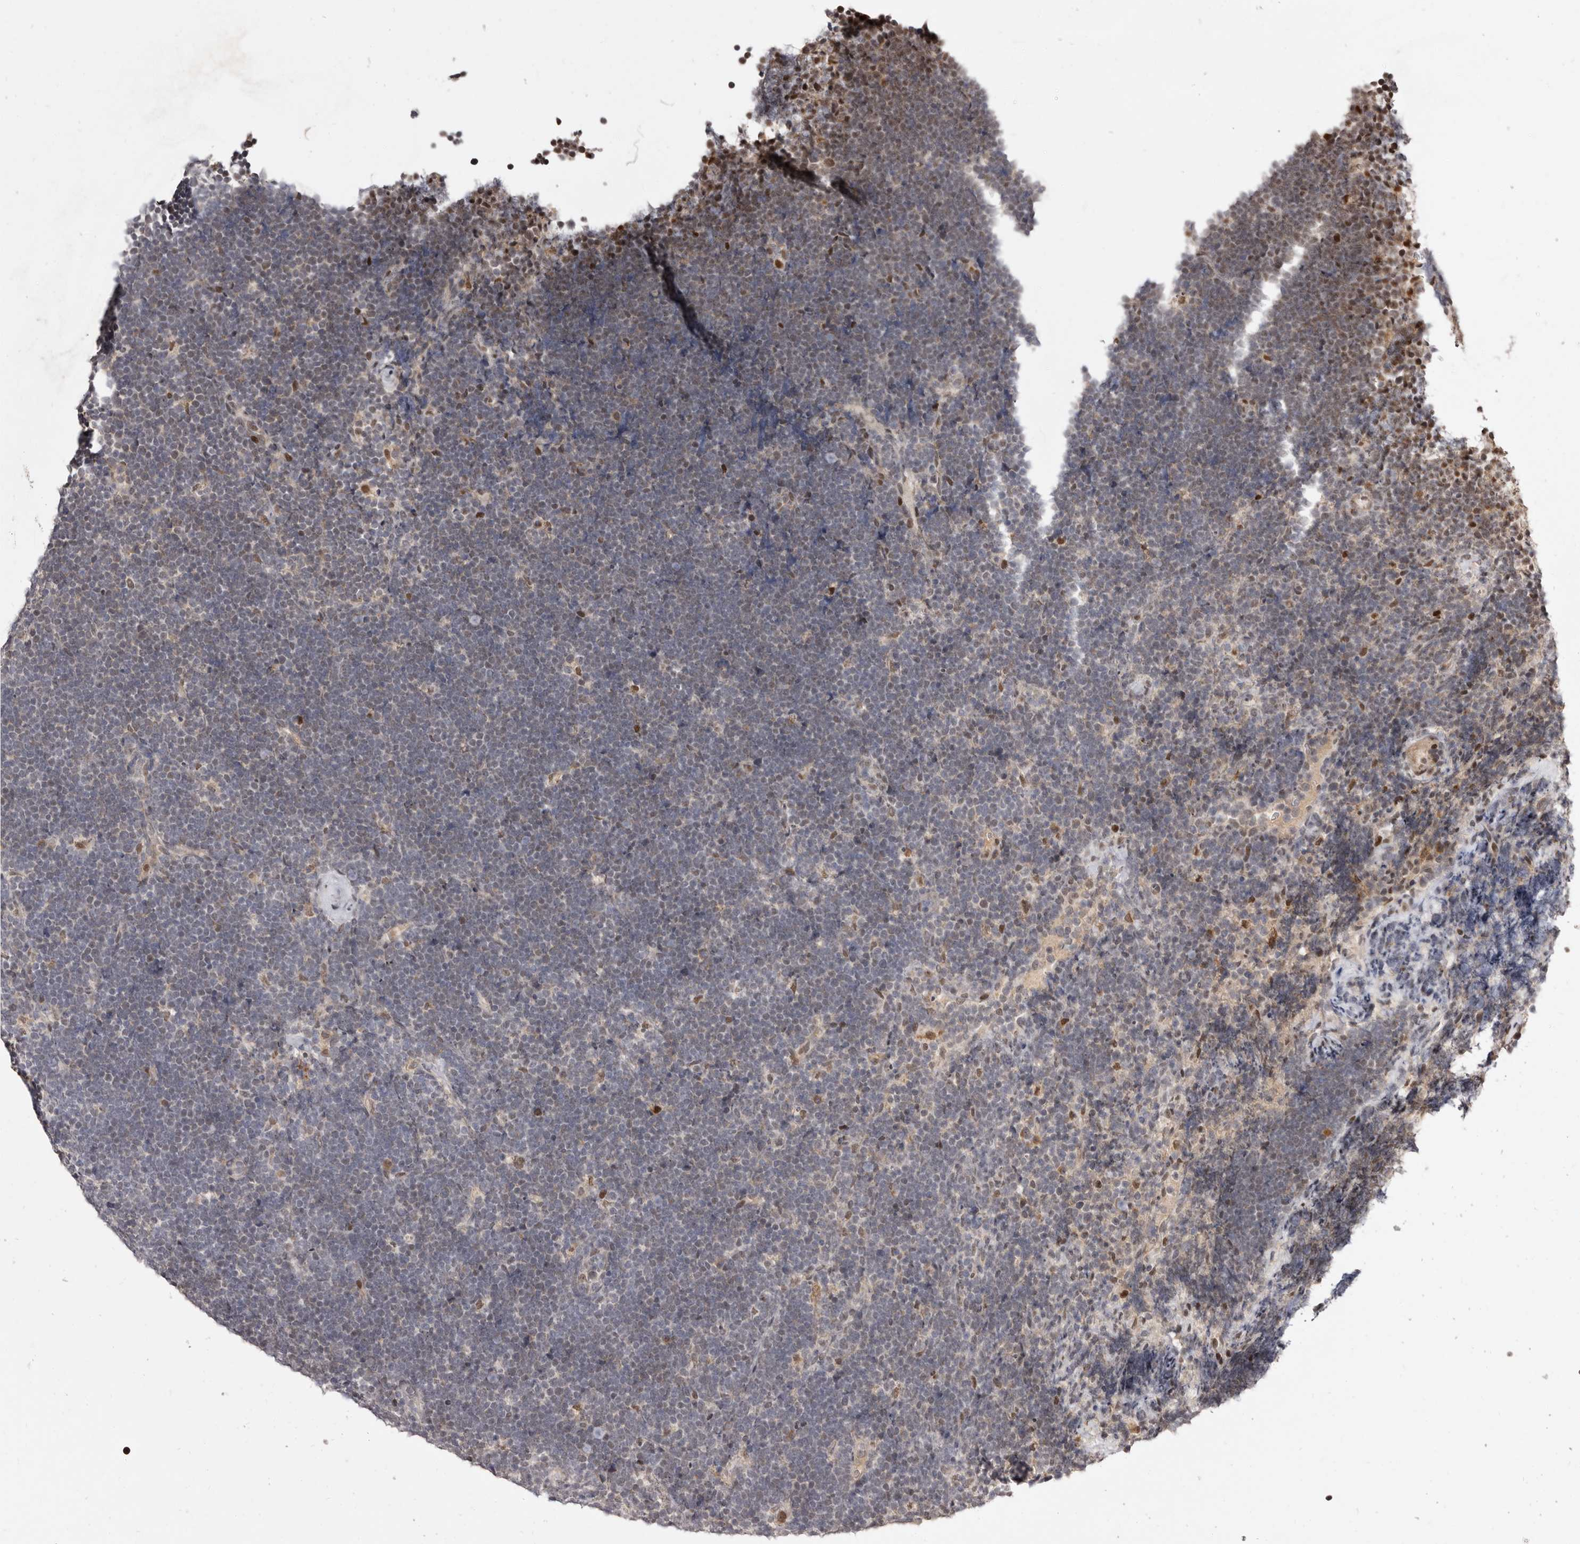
{"staining": {"intensity": "negative", "quantity": "none", "location": "none"}, "tissue": "lymphoma", "cell_type": "Tumor cells", "image_type": "cancer", "snomed": [{"axis": "morphology", "description": "Malignant lymphoma, non-Hodgkin's type, High grade"}, {"axis": "topography", "description": "Lymph node"}], "caption": "DAB immunohistochemical staining of lymphoma displays no significant expression in tumor cells.", "gene": "ZNF326", "patient": {"sex": "male", "age": 13}}